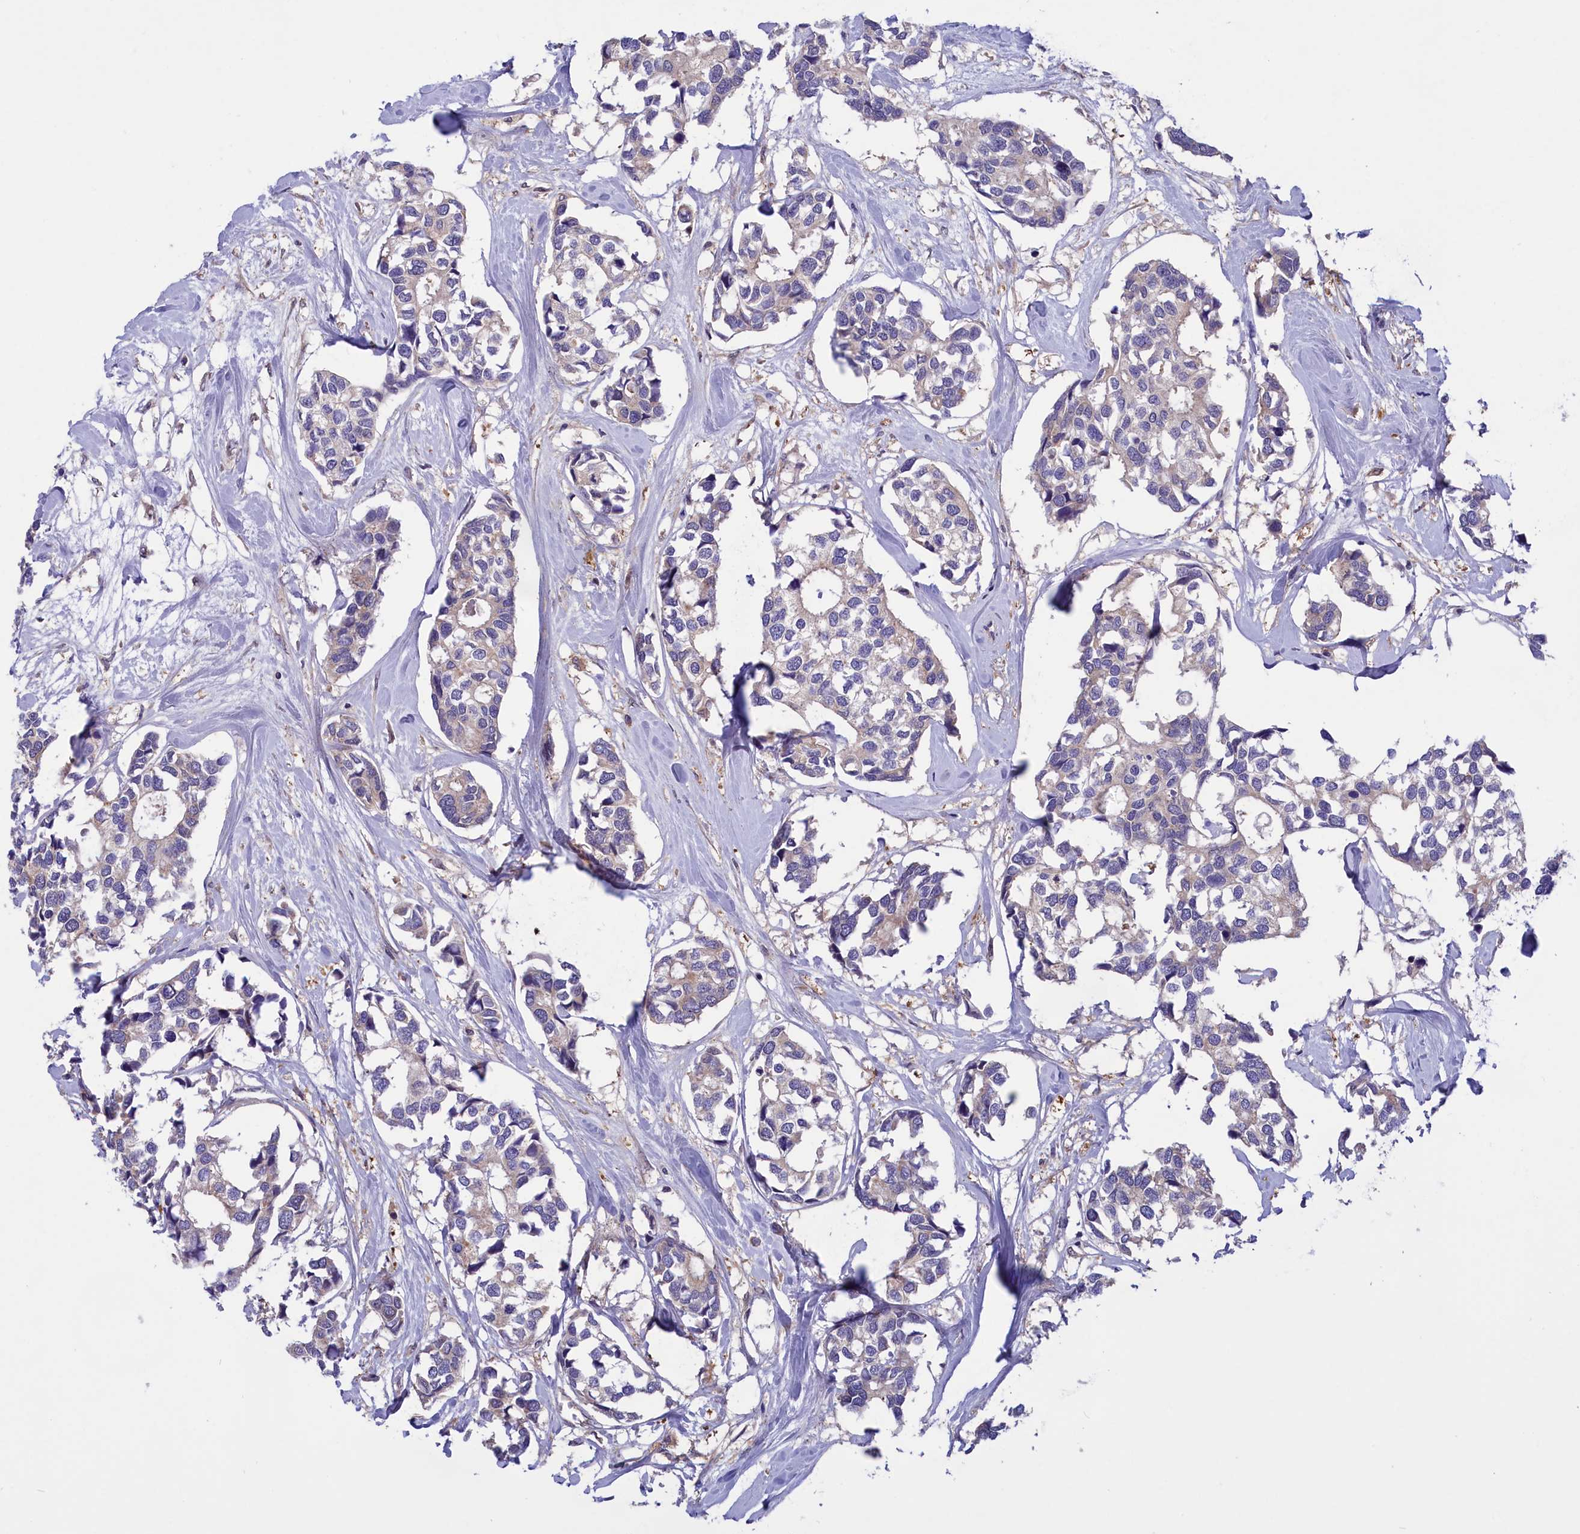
{"staining": {"intensity": "weak", "quantity": "<25%", "location": "cytoplasmic/membranous"}, "tissue": "breast cancer", "cell_type": "Tumor cells", "image_type": "cancer", "snomed": [{"axis": "morphology", "description": "Duct carcinoma"}, {"axis": "topography", "description": "Breast"}], "caption": "Breast cancer was stained to show a protein in brown. There is no significant positivity in tumor cells.", "gene": "AMDHD2", "patient": {"sex": "female", "age": 83}}